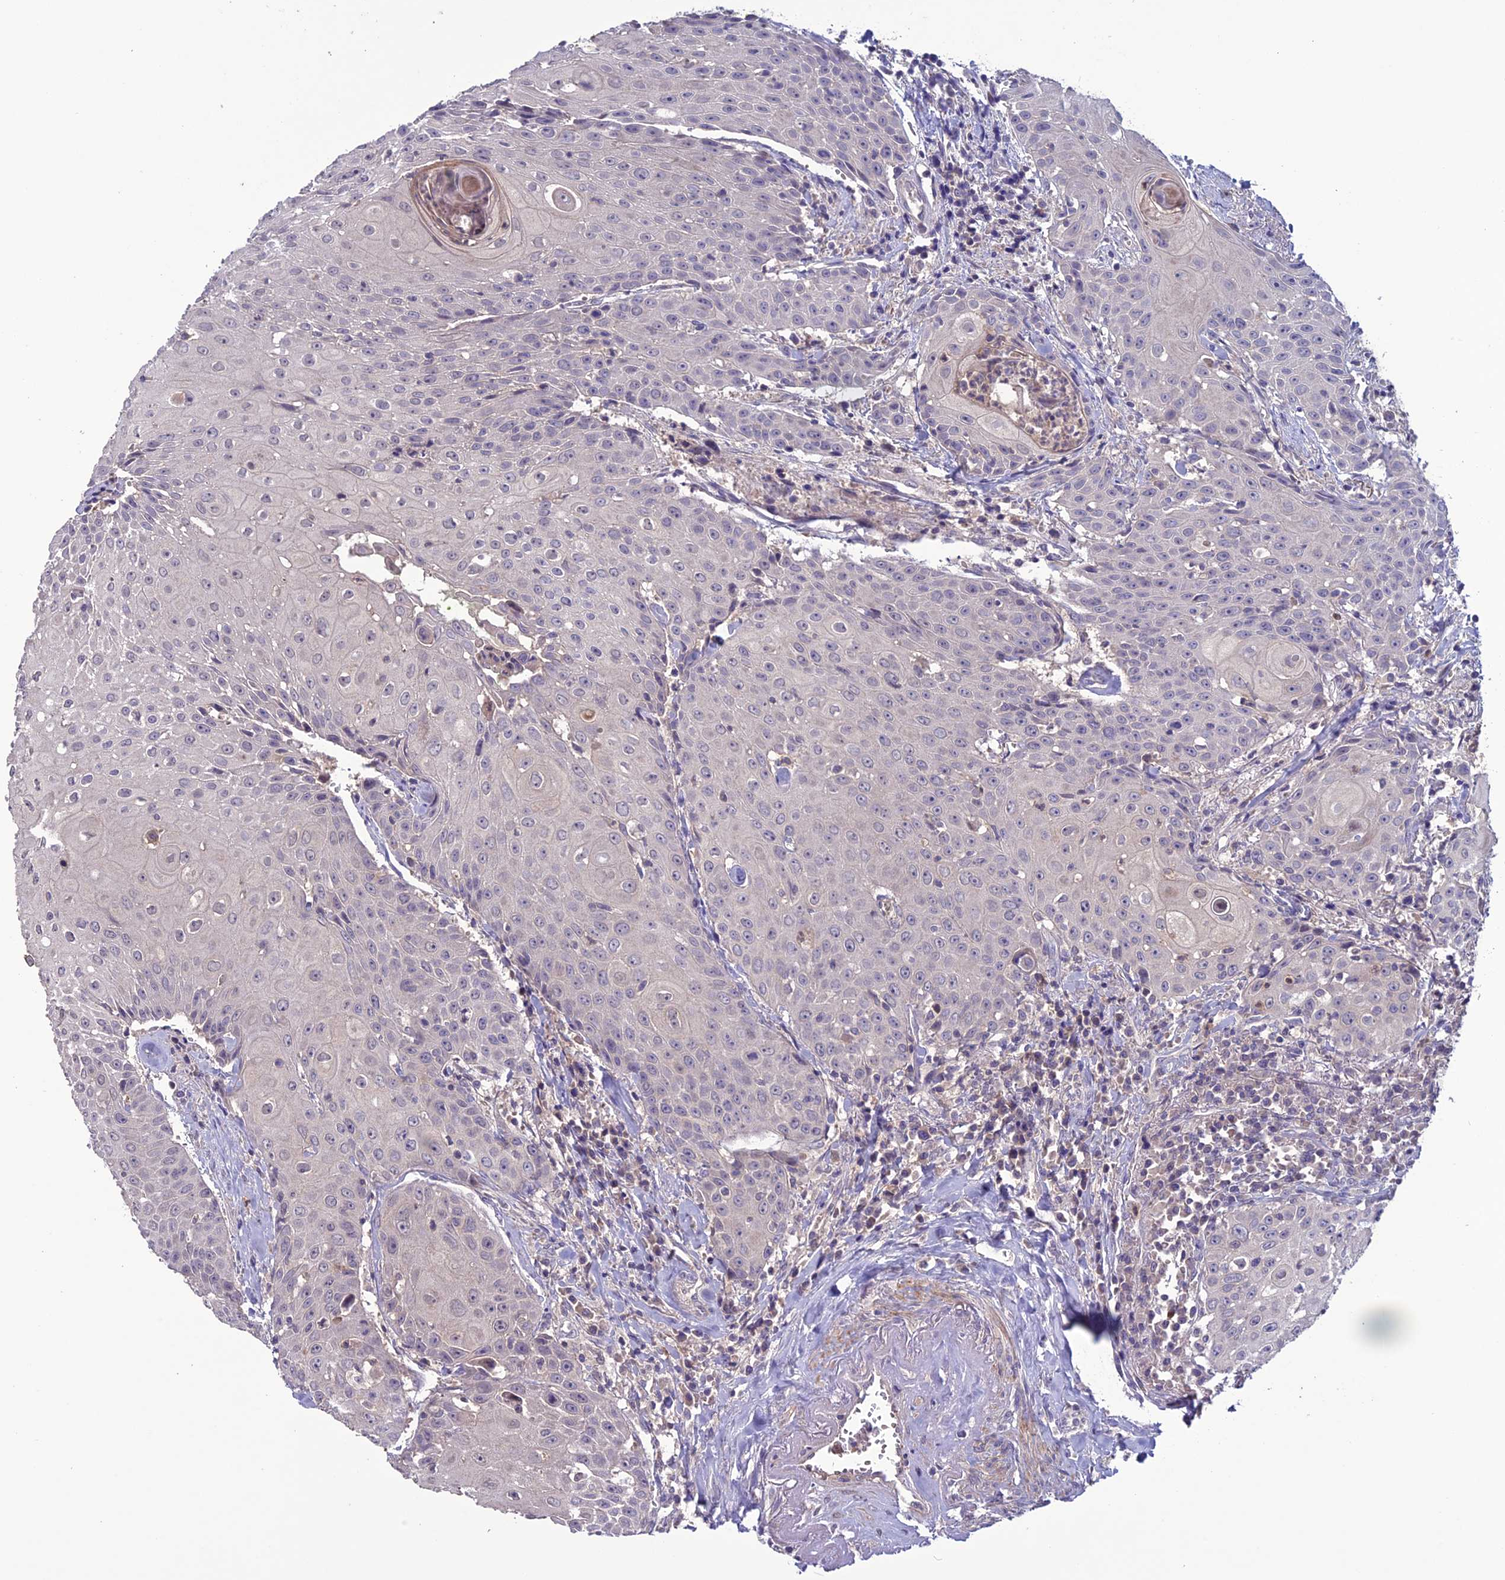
{"staining": {"intensity": "negative", "quantity": "none", "location": "none"}, "tissue": "head and neck cancer", "cell_type": "Tumor cells", "image_type": "cancer", "snomed": [{"axis": "morphology", "description": "Squamous cell carcinoma, NOS"}, {"axis": "topography", "description": "Oral tissue"}, {"axis": "topography", "description": "Head-Neck"}], "caption": "A high-resolution histopathology image shows IHC staining of head and neck squamous cell carcinoma, which displays no significant staining in tumor cells. The staining is performed using DAB (3,3'-diaminobenzidine) brown chromogen with nuclei counter-stained in using hematoxylin.", "gene": "C2orf76", "patient": {"sex": "female", "age": 82}}